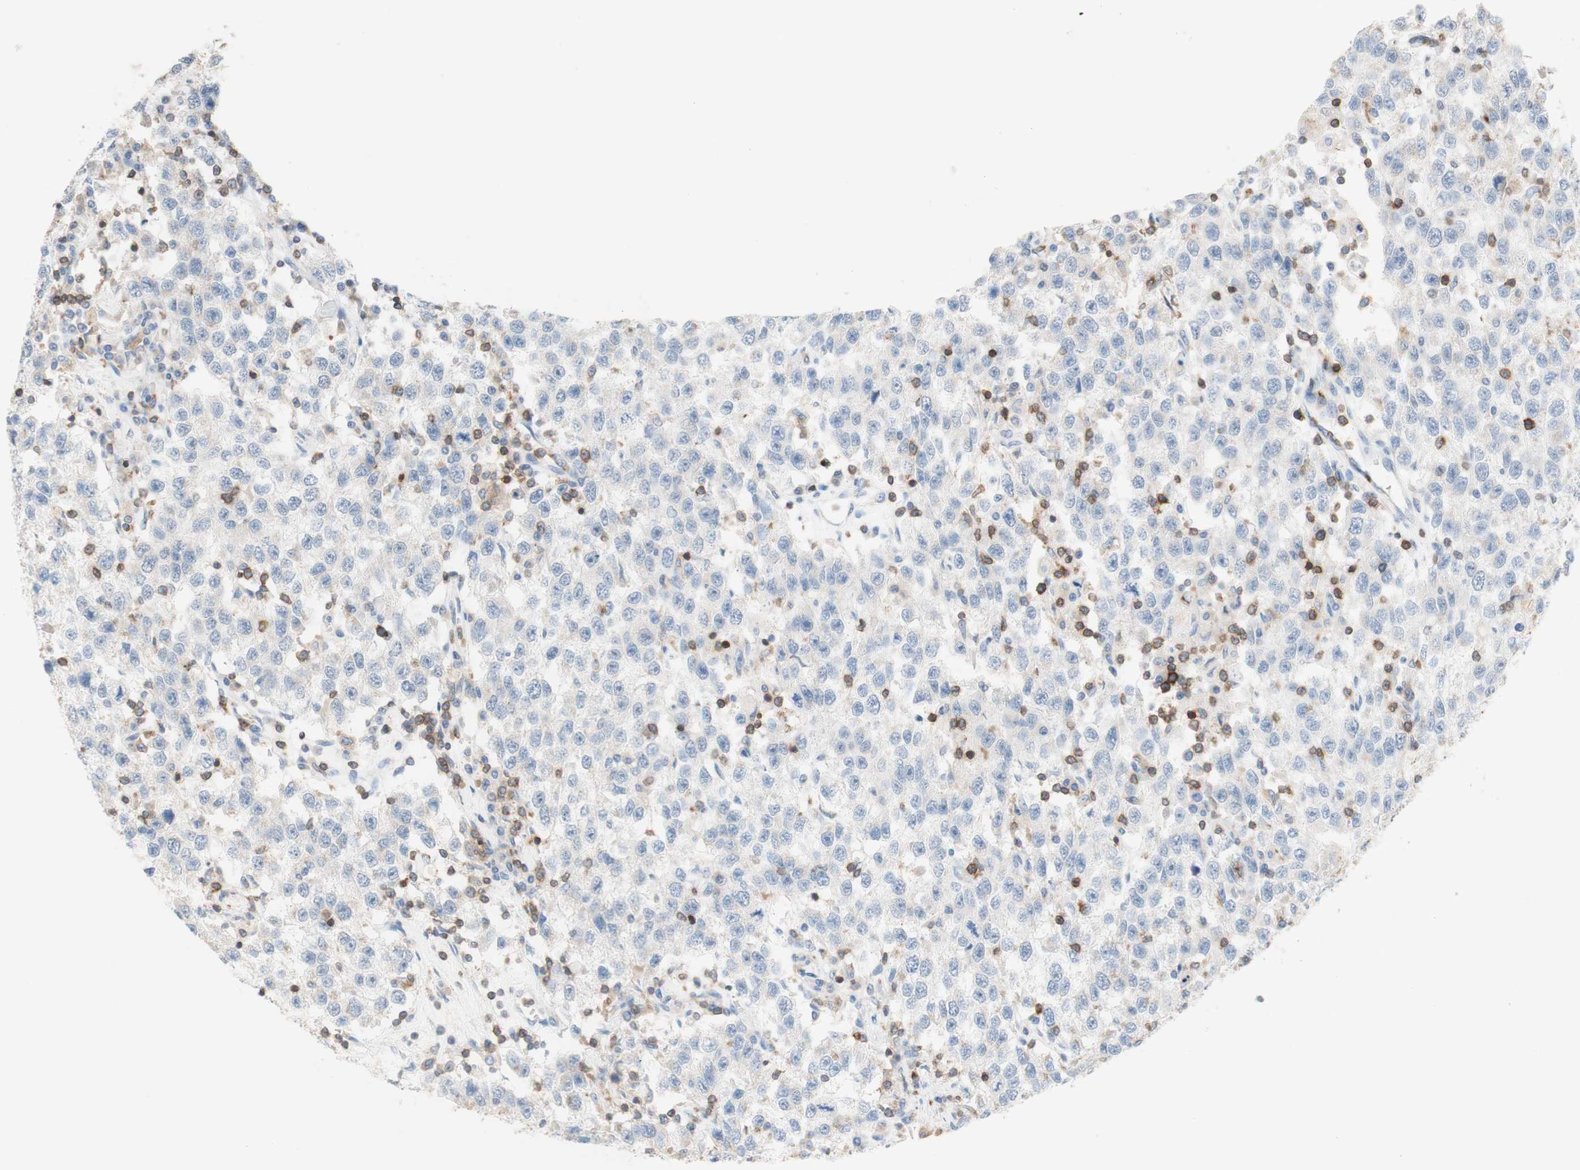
{"staining": {"intensity": "negative", "quantity": "none", "location": "none"}, "tissue": "testis cancer", "cell_type": "Tumor cells", "image_type": "cancer", "snomed": [{"axis": "morphology", "description": "Seminoma, NOS"}, {"axis": "topography", "description": "Testis"}], "caption": "The immunohistochemistry photomicrograph has no significant staining in tumor cells of testis seminoma tissue.", "gene": "SPINK6", "patient": {"sex": "male", "age": 41}}